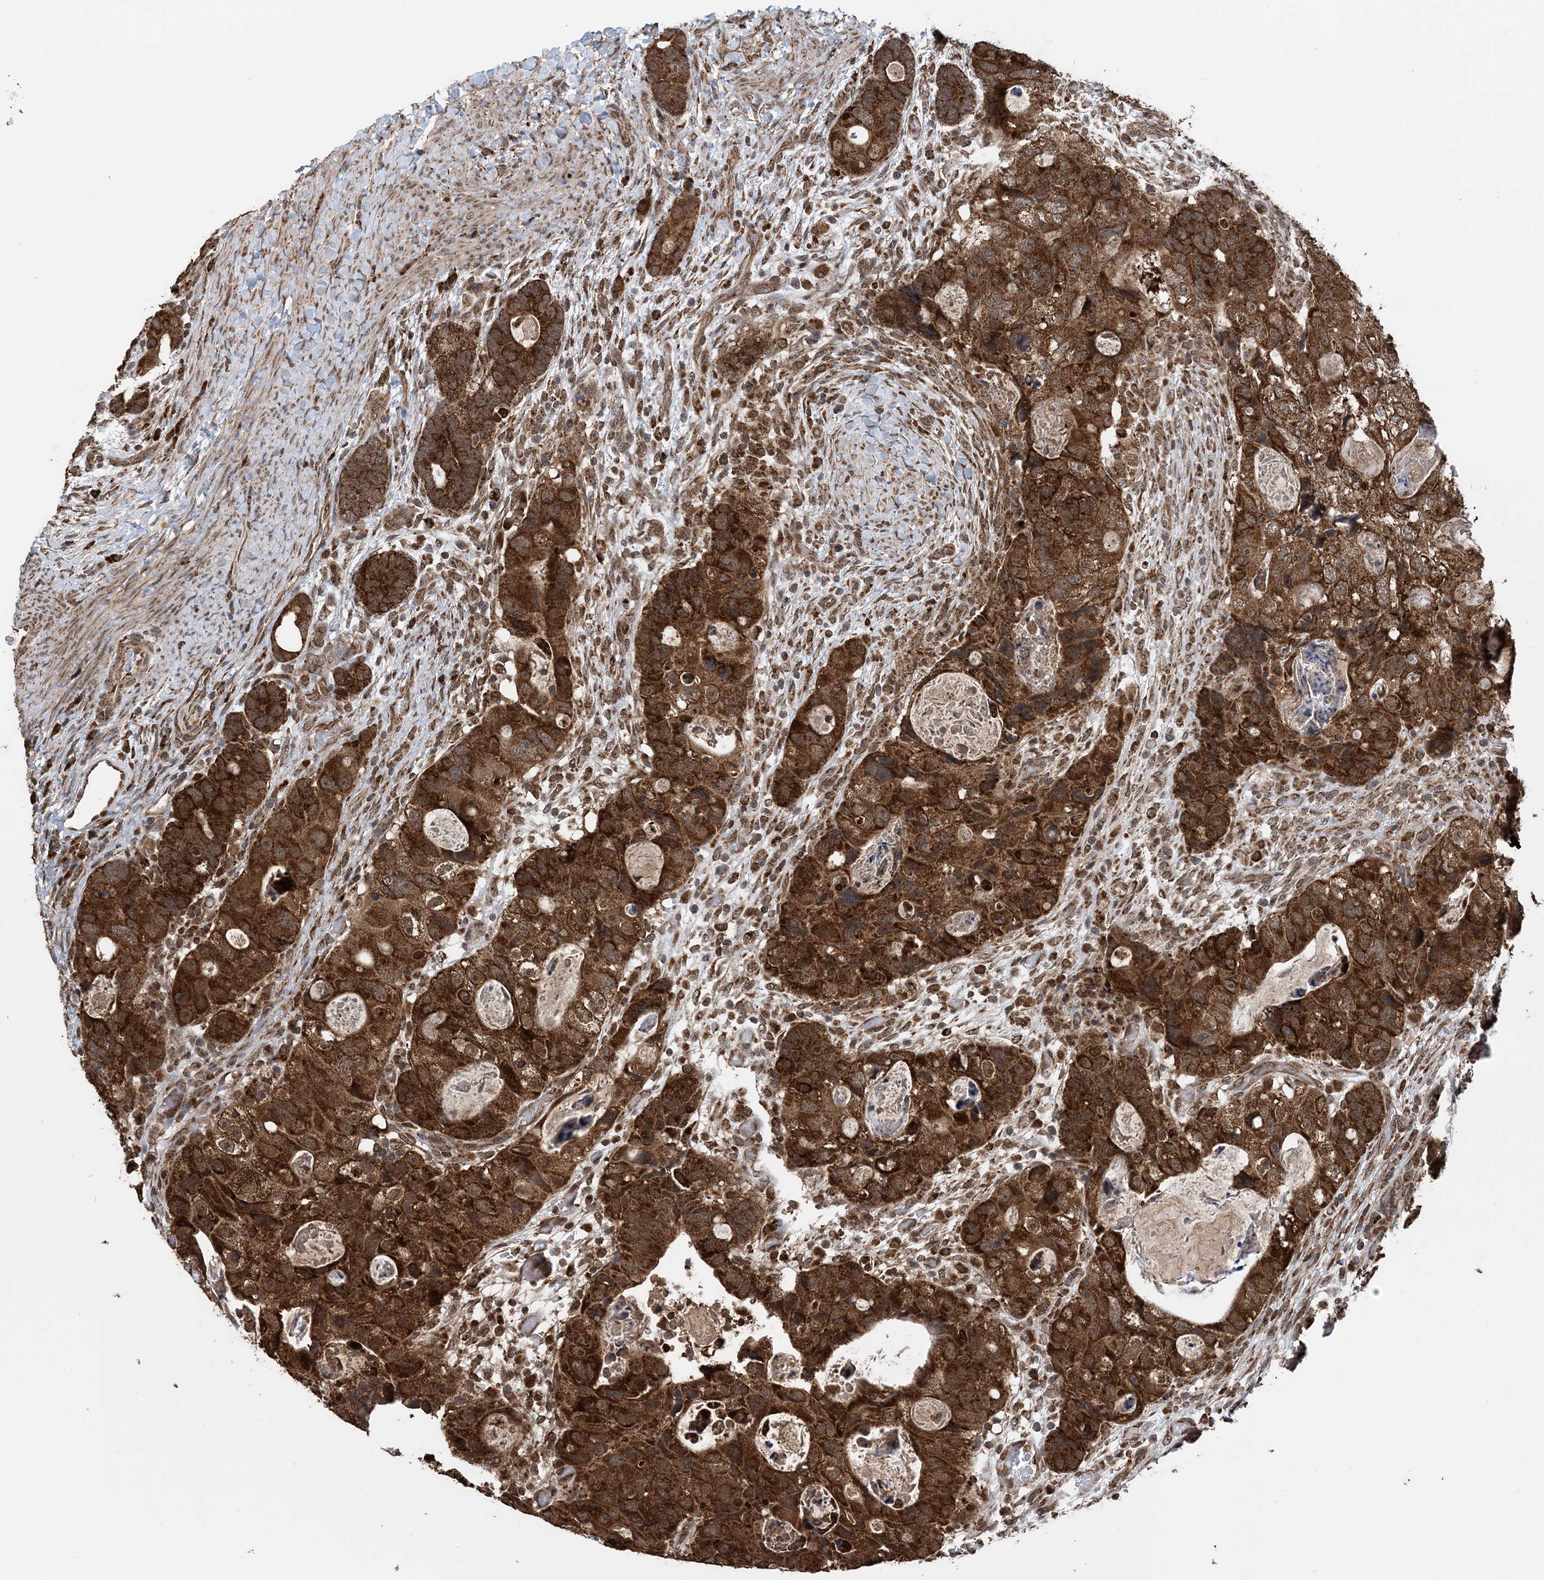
{"staining": {"intensity": "strong", "quantity": ">75%", "location": "cytoplasmic/membranous"}, "tissue": "colorectal cancer", "cell_type": "Tumor cells", "image_type": "cancer", "snomed": [{"axis": "morphology", "description": "Adenocarcinoma, NOS"}, {"axis": "topography", "description": "Rectum"}], "caption": "Human adenocarcinoma (colorectal) stained with a protein marker displays strong staining in tumor cells.", "gene": "PCBP1", "patient": {"sex": "male", "age": 59}}